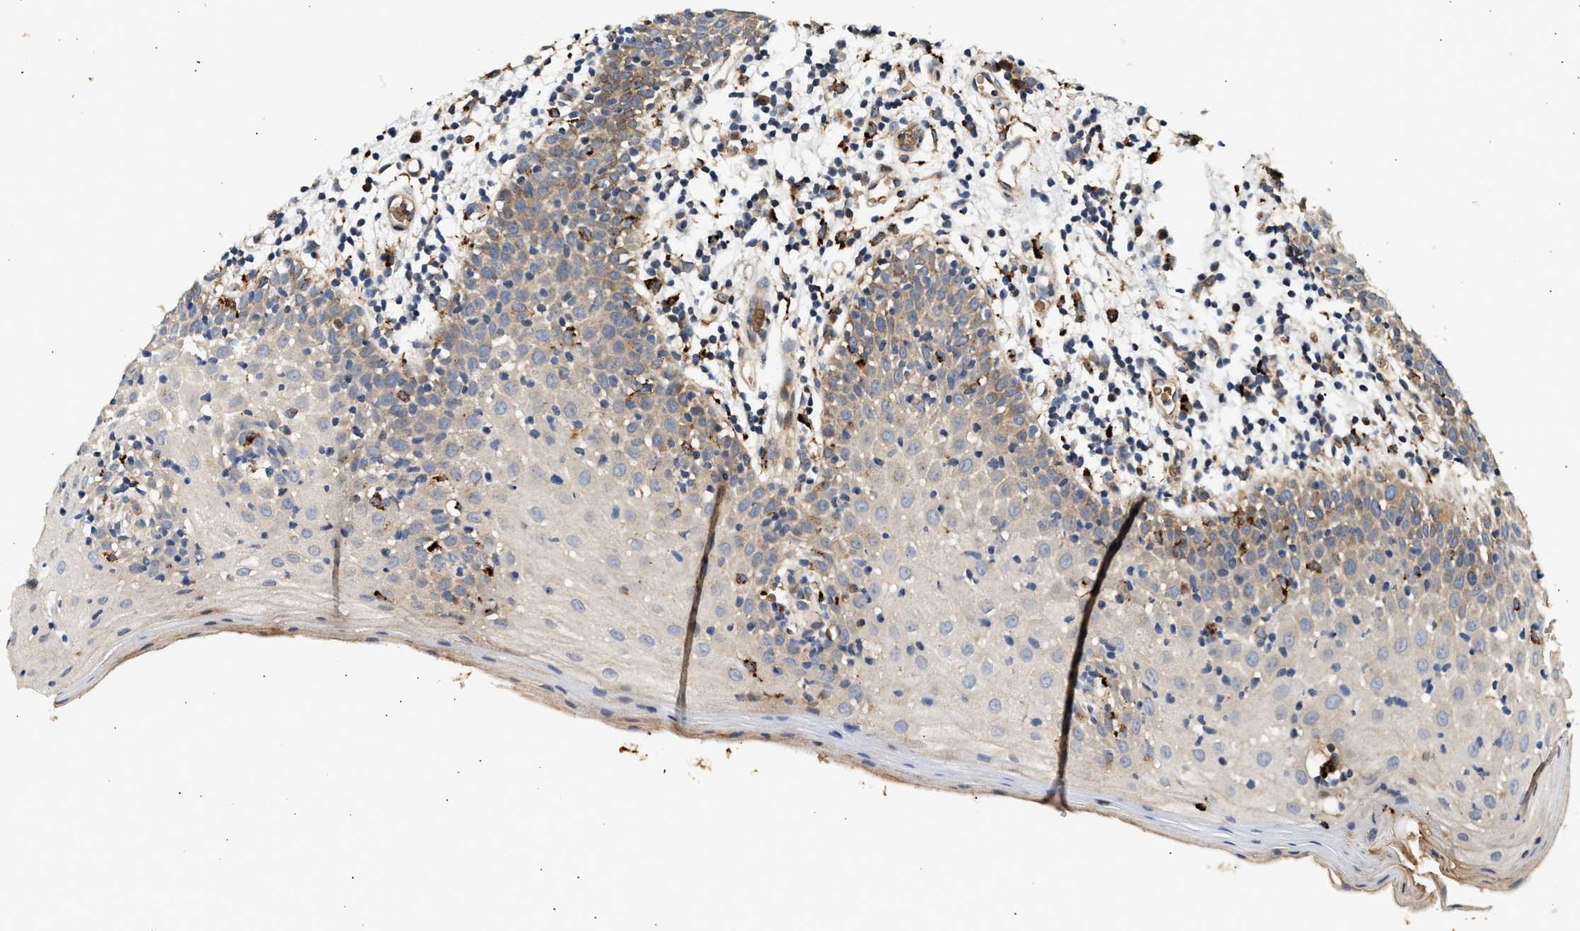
{"staining": {"intensity": "moderate", "quantity": "25%-75%", "location": "cytoplasmic/membranous"}, "tissue": "oral mucosa", "cell_type": "Squamous epithelial cells", "image_type": "normal", "snomed": [{"axis": "morphology", "description": "Normal tissue, NOS"}, {"axis": "morphology", "description": "Squamous cell carcinoma, NOS"}, {"axis": "topography", "description": "Skeletal muscle"}, {"axis": "topography", "description": "Oral tissue"}], "caption": "A medium amount of moderate cytoplasmic/membranous expression is appreciated in approximately 25%-75% of squamous epithelial cells in normal oral mucosa.", "gene": "PLD3", "patient": {"sex": "male", "age": 71}}